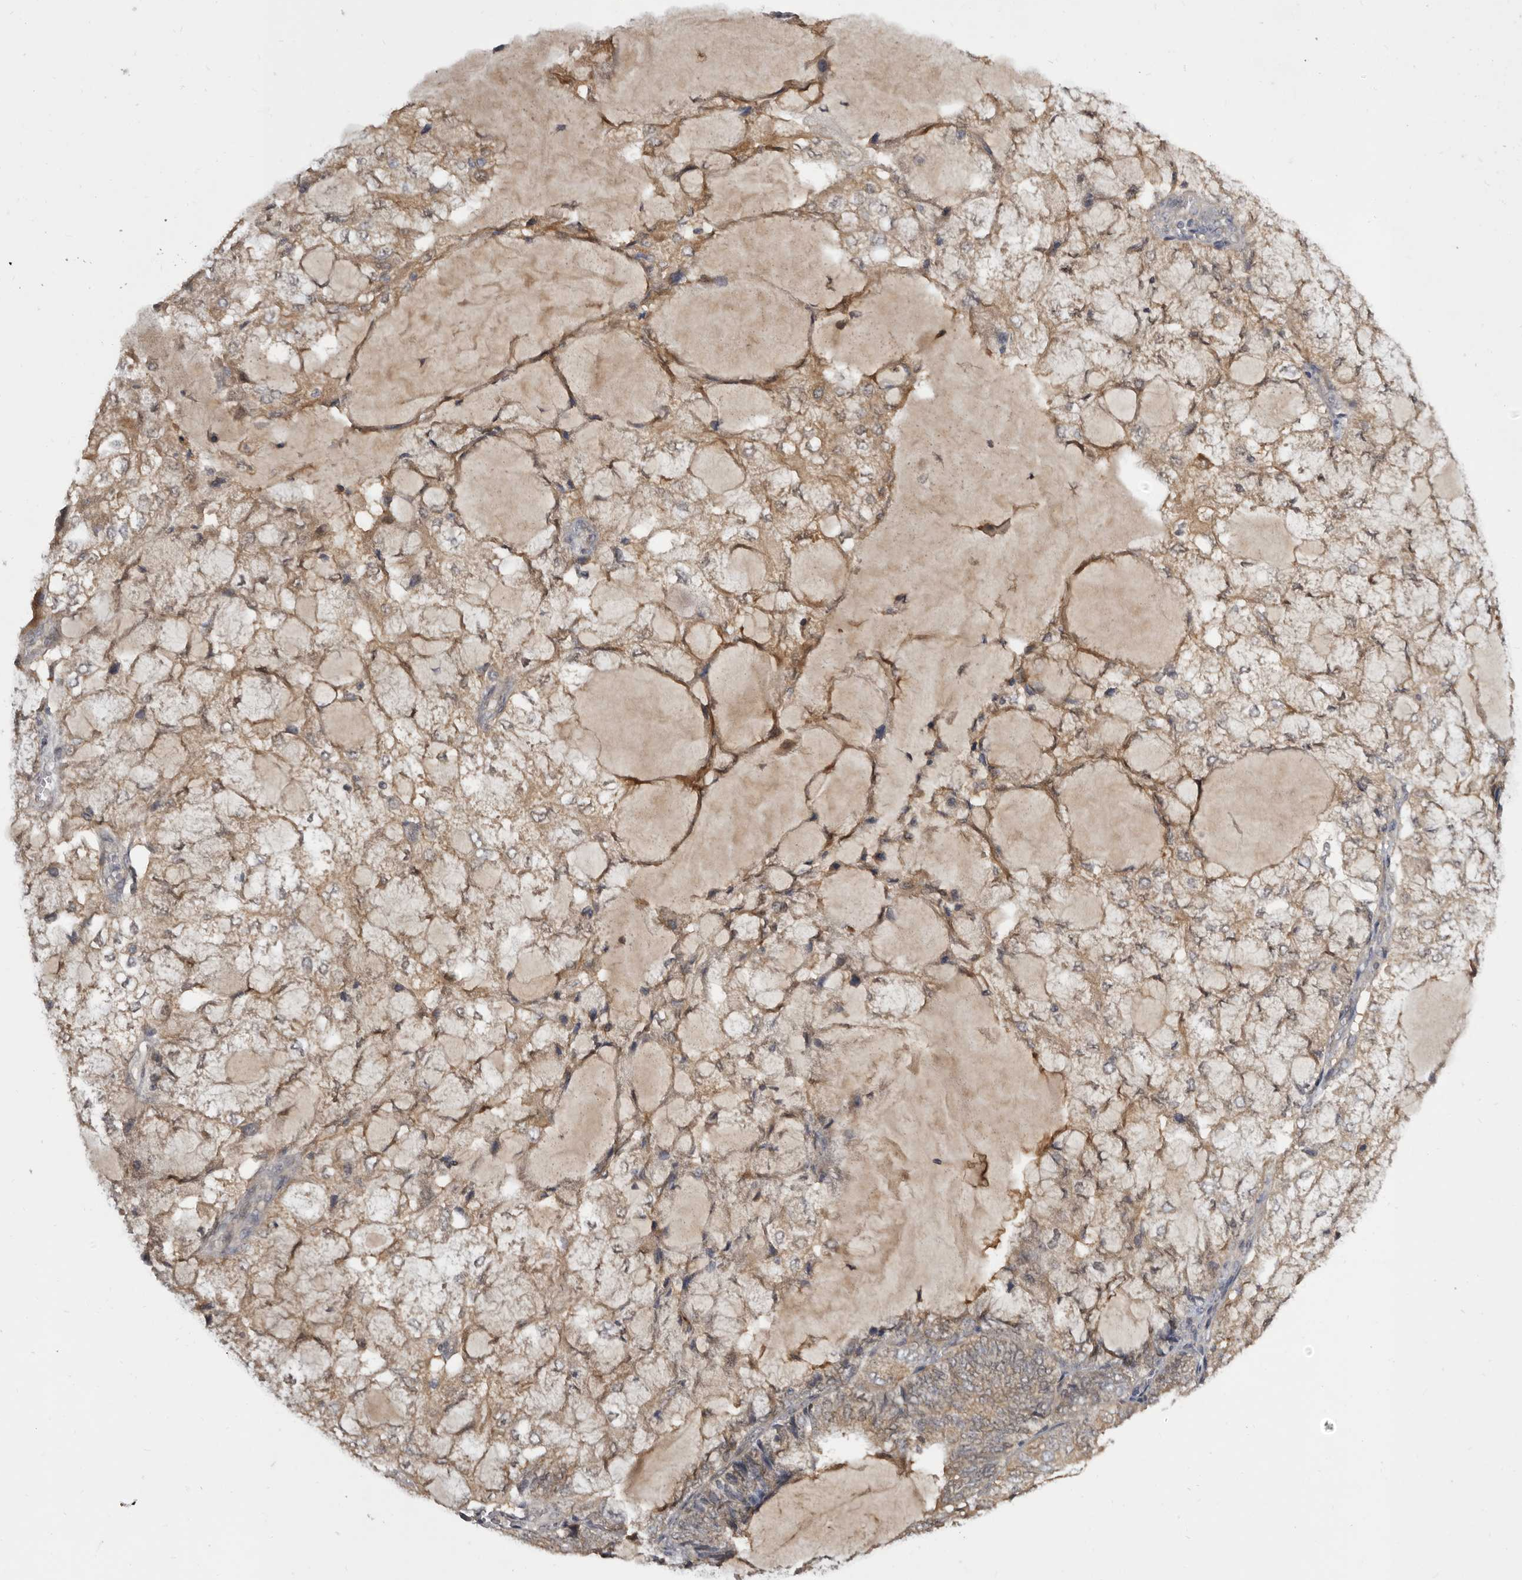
{"staining": {"intensity": "moderate", "quantity": ">75%", "location": "cytoplasmic/membranous"}, "tissue": "endometrial cancer", "cell_type": "Tumor cells", "image_type": "cancer", "snomed": [{"axis": "morphology", "description": "Adenocarcinoma, NOS"}, {"axis": "topography", "description": "Endometrium"}], "caption": "Adenocarcinoma (endometrial) tissue demonstrates moderate cytoplasmic/membranous staining in about >75% of tumor cells", "gene": "INAVA", "patient": {"sex": "female", "age": 81}}